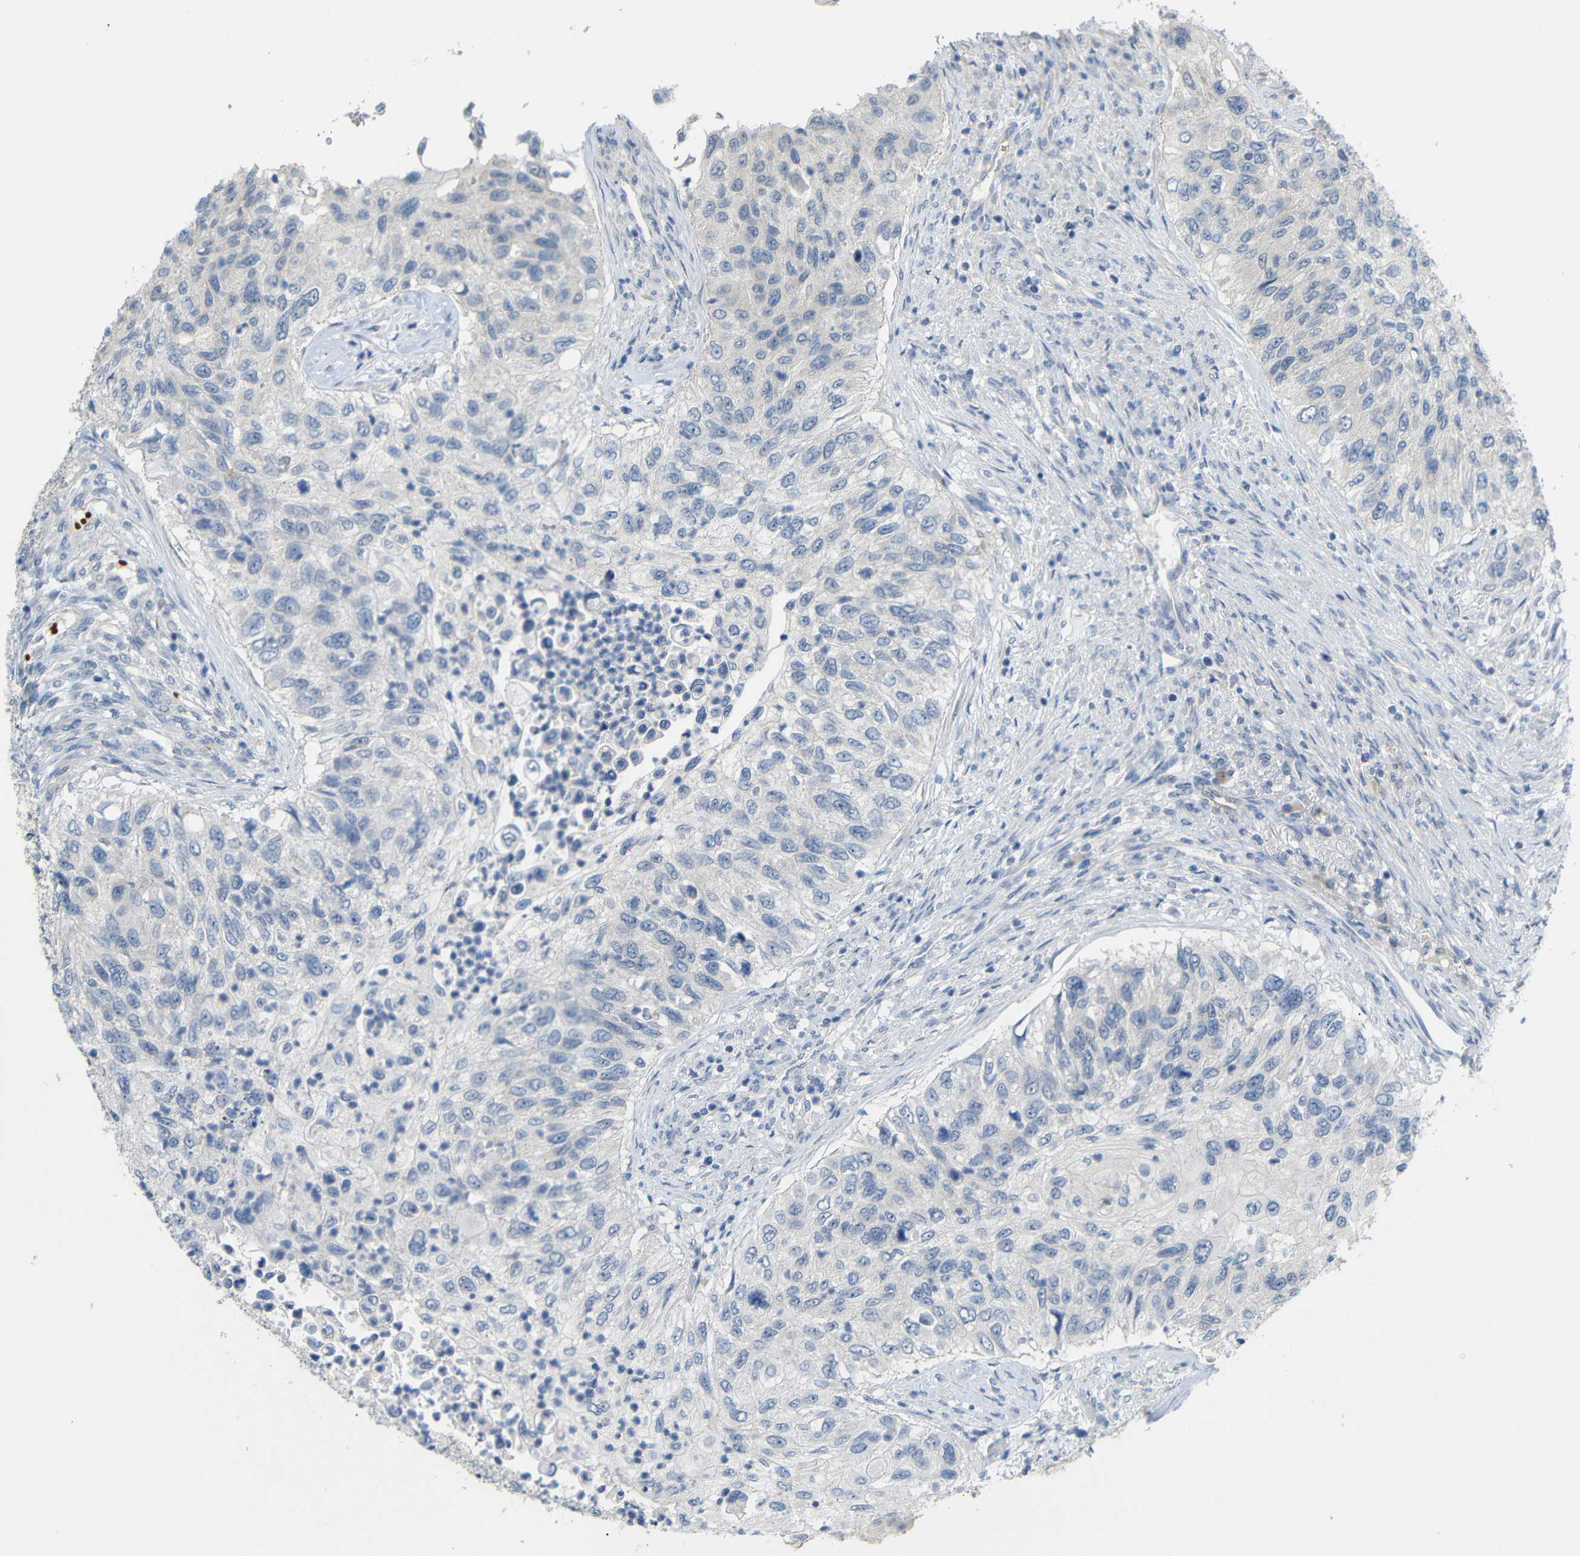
{"staining": {"intensity": "negative", "quantity": "none", "location": "none"}, "tissue": "urothelial cancer", "cell_type": "Tumor cells", "image_type": "cancer", "snomed": [{"axis": "morphology", "description": "Urothelial carcinoma, High grade"}, {"axis": "topography", "description": "Urinary bladder"}], "caption": "Immunohistochemistry (IHC) histopathology image of neoplastic tissue: urothelial cancer stained with DAB exhibits no significant protein staining in tumor cells. Brightfield microscopy of IHC stained with DAB (brown) and hematoxylin (blue), captured at high magnification.", "gene": "TBC1D32", "patient": {"sex": "female", "age": 60}}